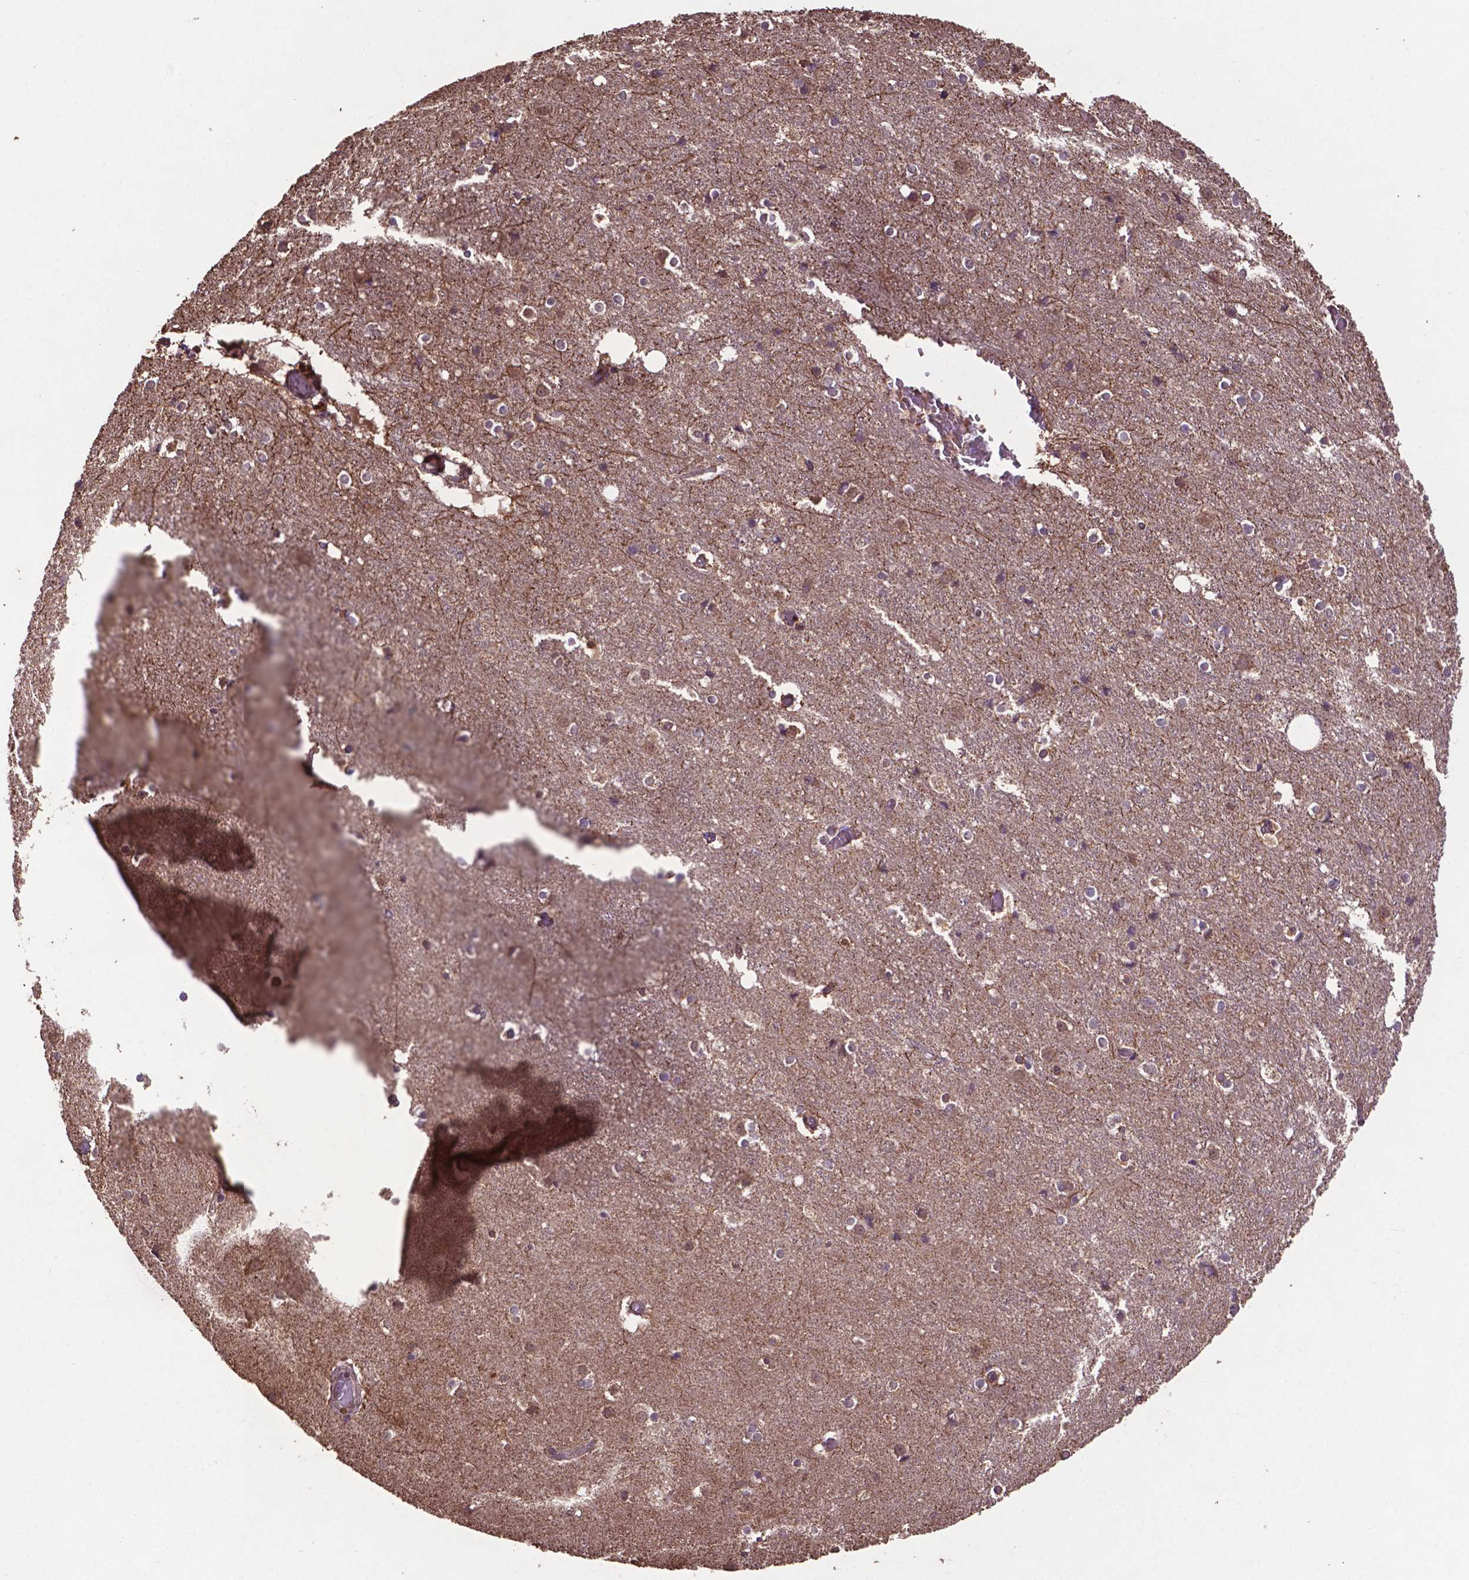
{"staining": {"intensity": "negative", "quantity": "none", "location": "none"}, "tissue": "cerebral cortex", "cell_type": "Endothelial cells", "image_type": "normal", "snomed": [{"axis": "morphology", "description": "Normal tissue, NOS"}, {"axis": "topography", "description": "Cerebral cortex"}], "caption": "Immunohistochemical staining of normal human cerebral cortex demonstrates no significant expression in endothelial cells.", "gene": "DCAF1", "patient": {"sex": "female", "age": 52}}